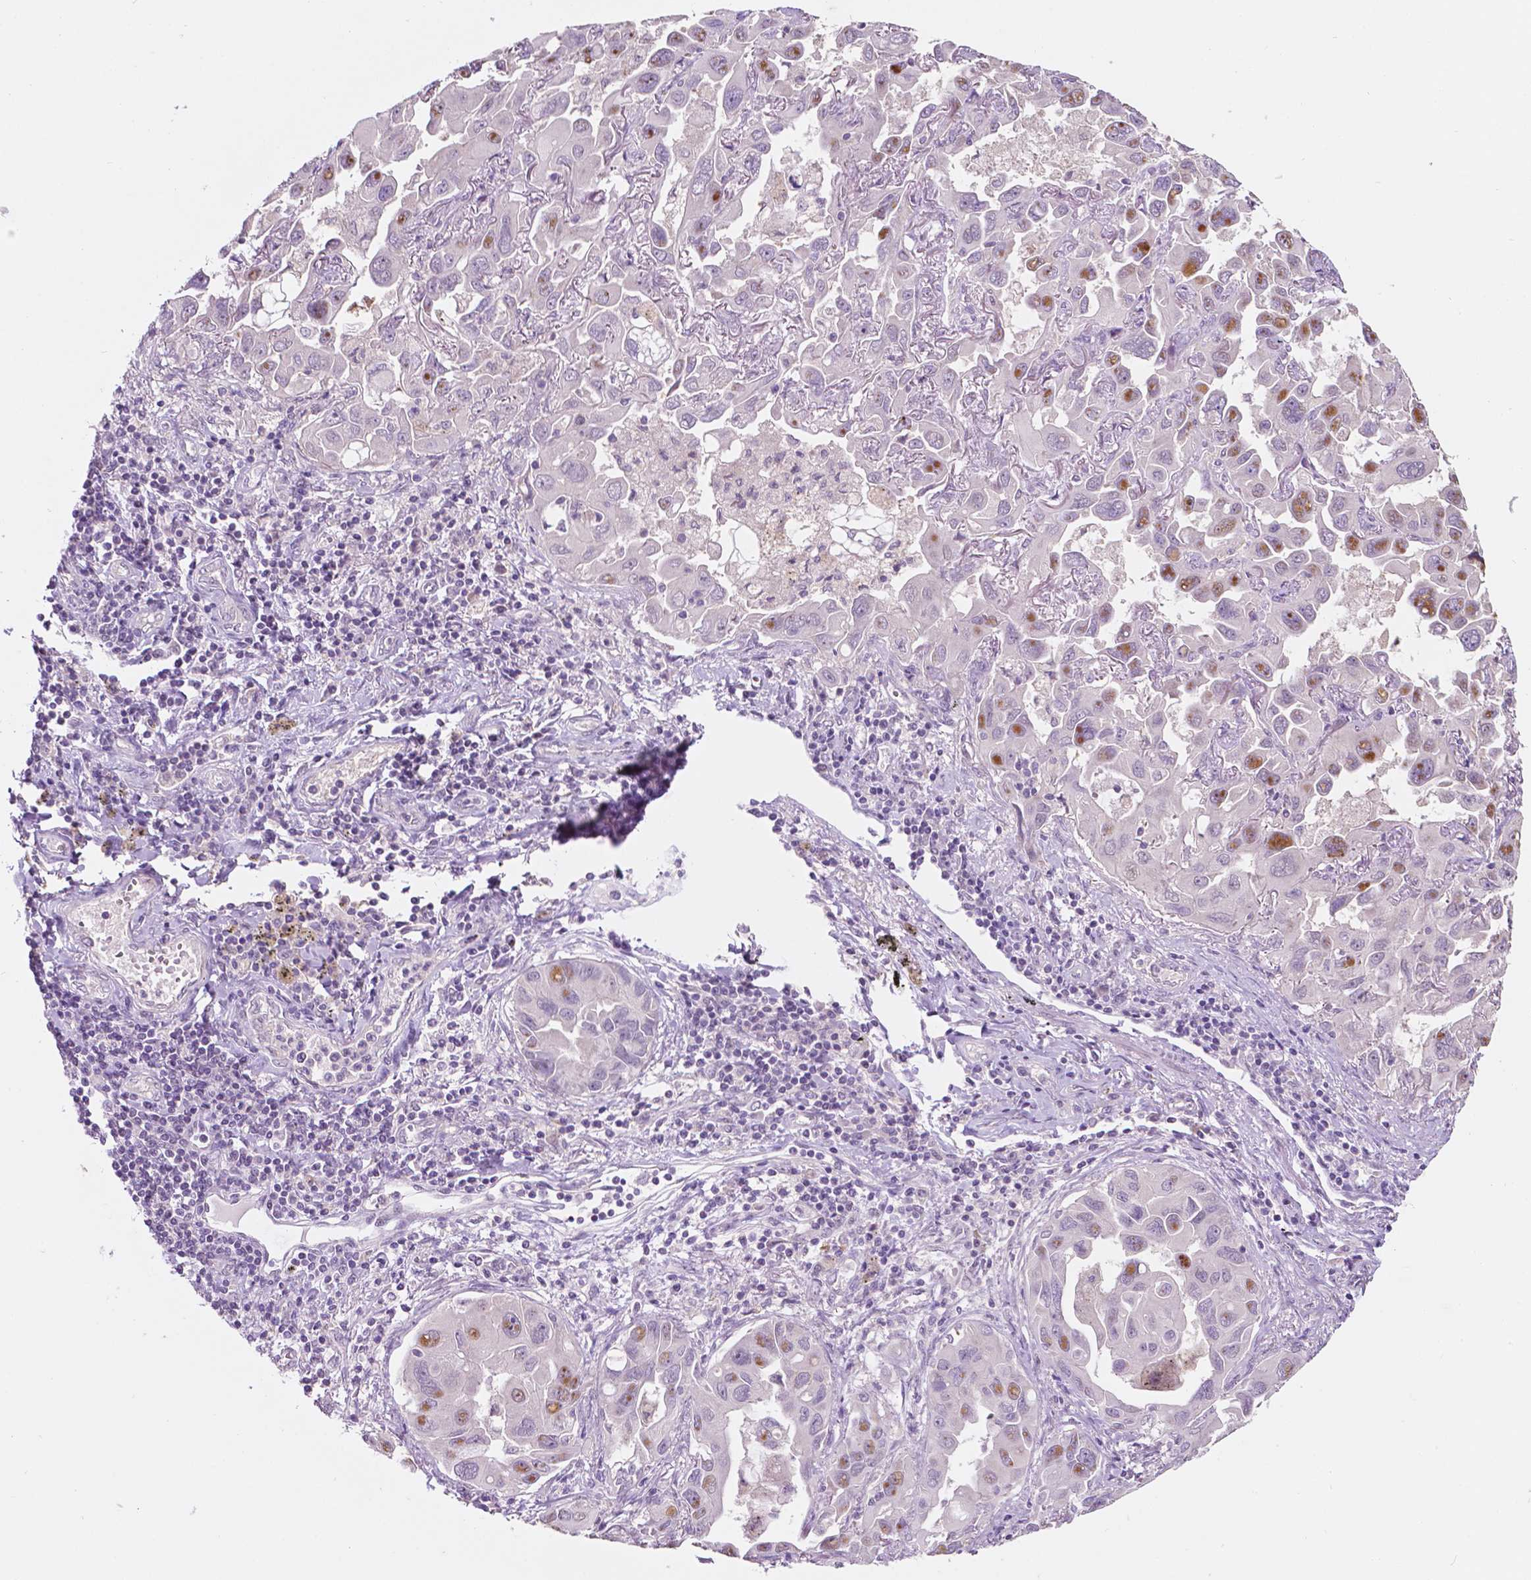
{"staining": {"intensity": "moderate", "quantity": "<25%", "location": "cytoplasmic/membranous"}, "tissue": "lung cancer", "cell_type": "Tumor cells", "image_type": "cancer", "snomed": [{"axis": "morphology", "description": "Adenocarcinoma, NOS"}, {"axis": "topography", "description": "Lung"}], "caption": "Brown immunohistochemical staining in lung cancer exhibits moderate cytoplasmic/membranous positivity in approximately <25% of tumor cells.", "gene": "TM6SF2", "patient": {"sex": "male", "age": 64}}